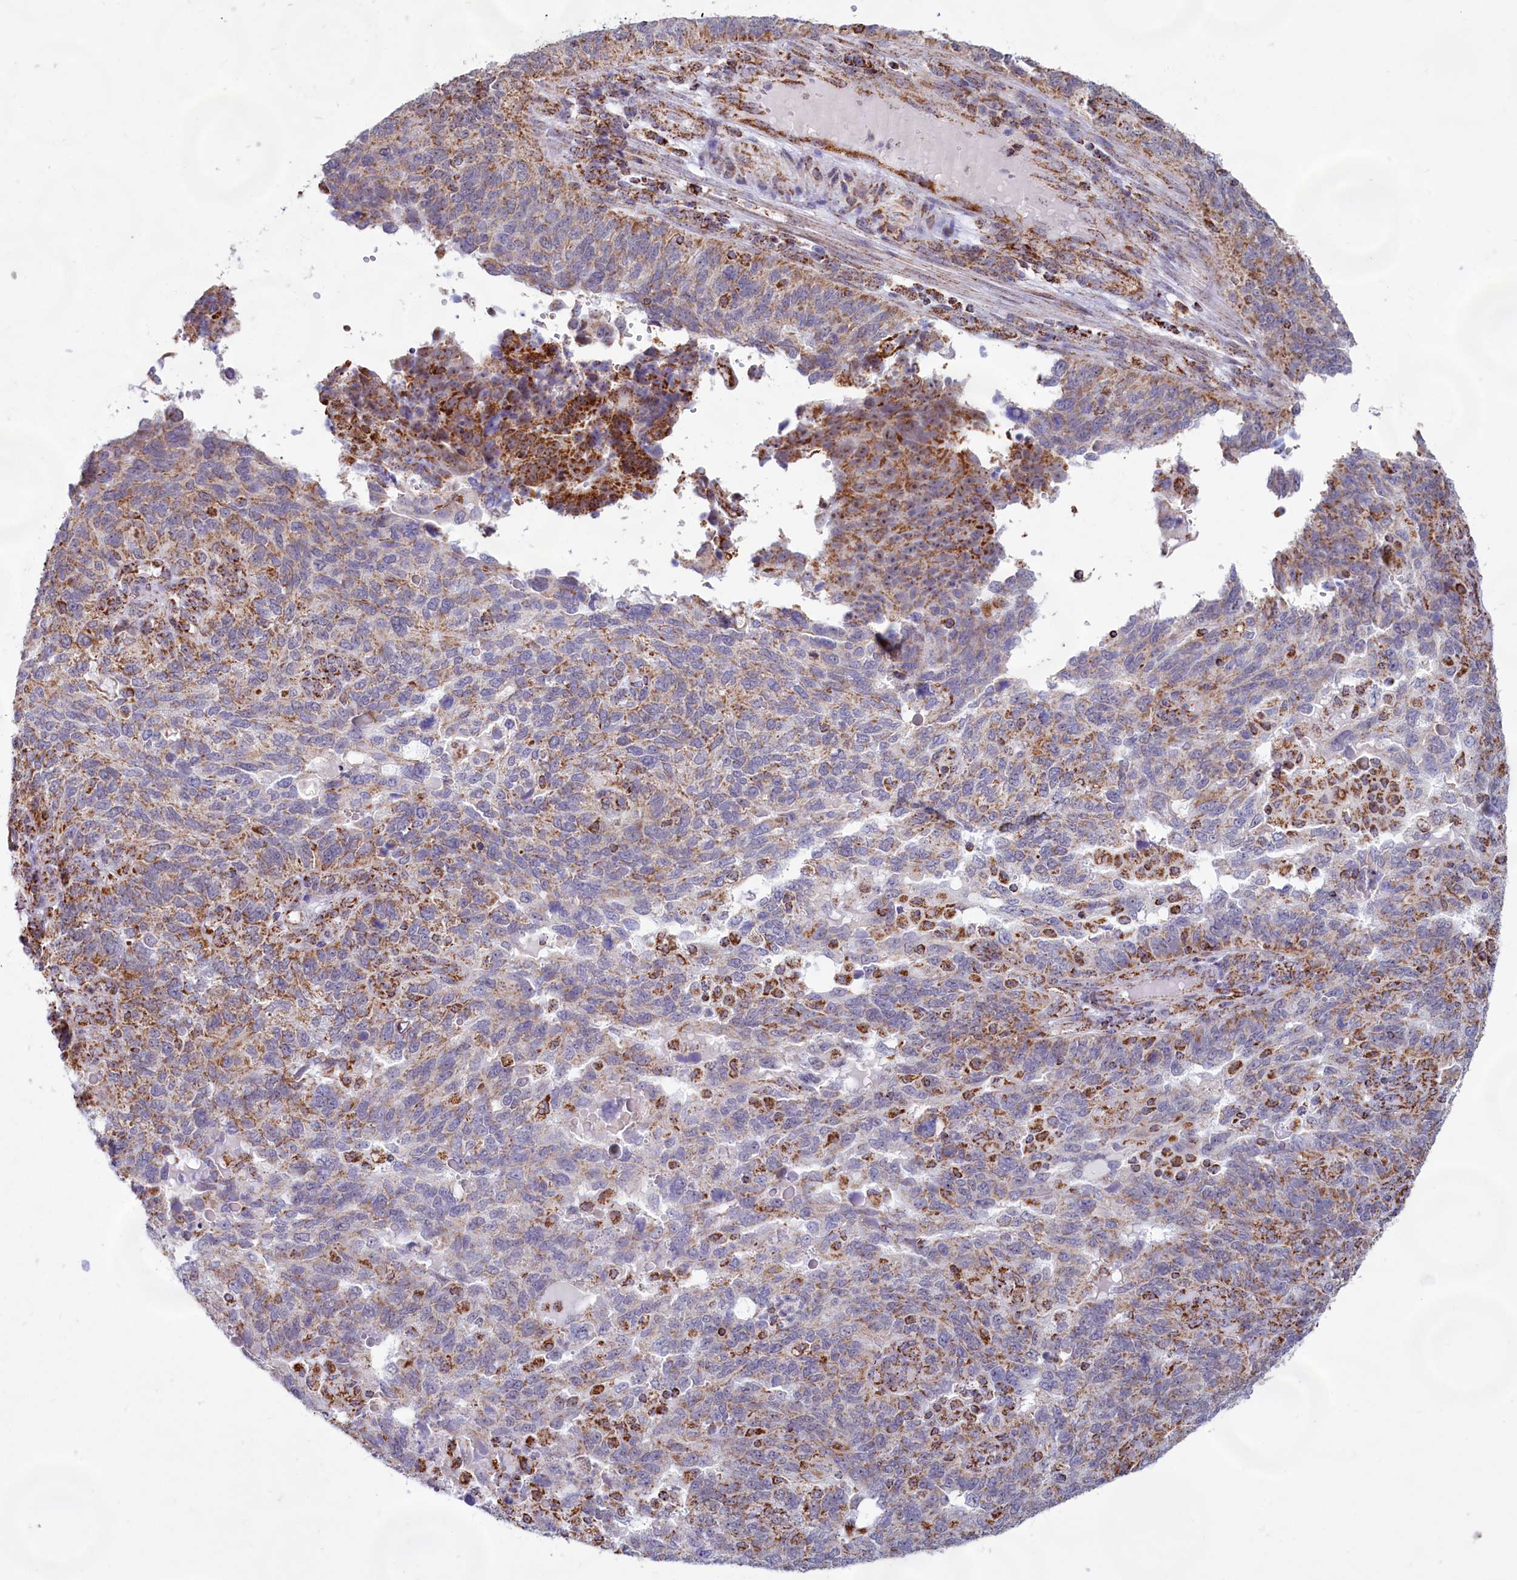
{"staining": {"intensity": "moderate", "quantity": "25%-75%", "location": "cytoplasmic/membranous"}, "tissue": "endometrial cancer", "cell_type": "Tumor cells", "image_type": "cancer", "snomed": [{"axis": "morphology", "description": "Adenocarcinoma, NOS"}, {"axis": "topography", "description": "Endometrium"}], "caption": "Human adenocarcinoma (endometrial) stained with a protein marker reveals moderate staining in tumor cells.", "gene": "C1D", "patient": {"sex": "female", "age": 66}}